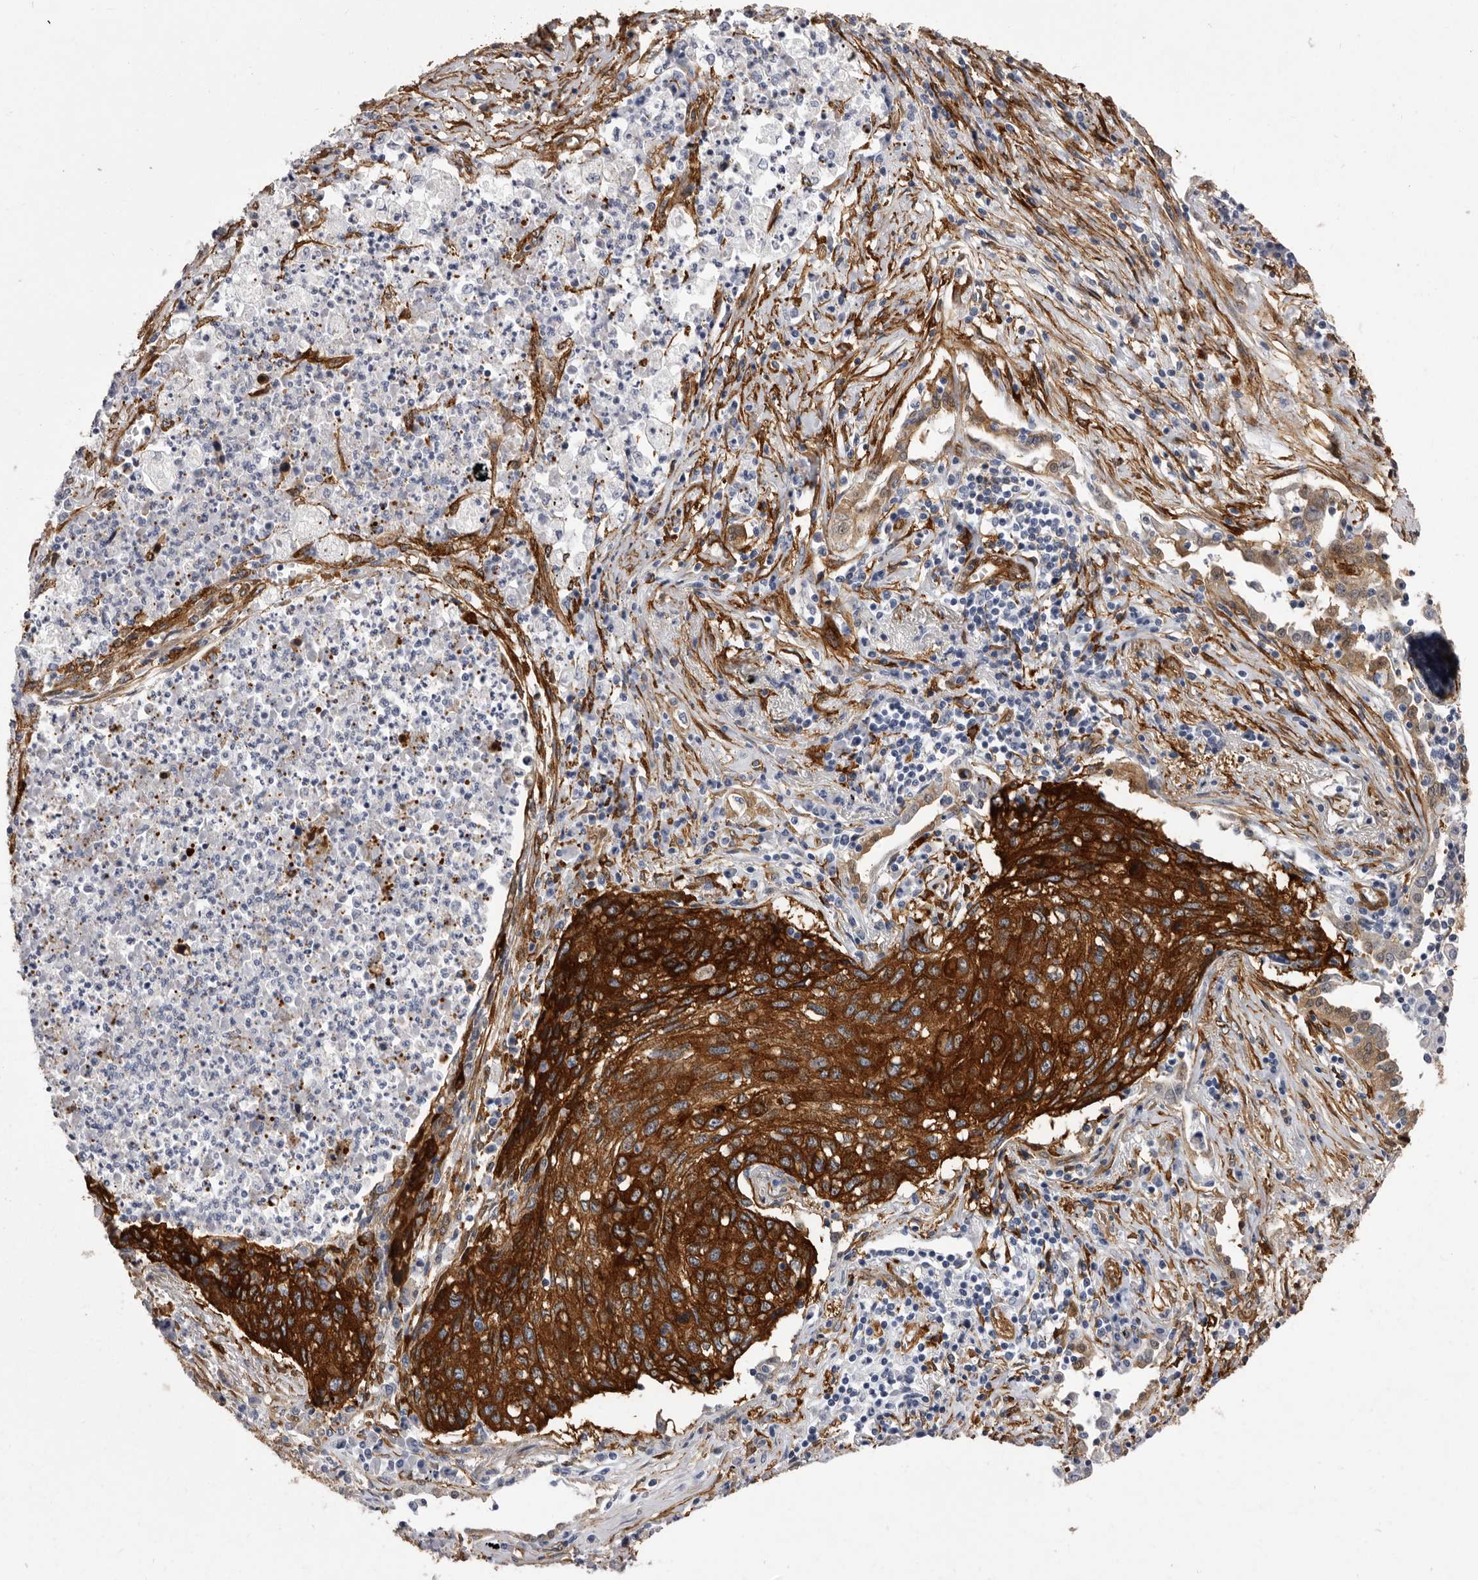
{"staining": {"intensity": "strong", "quantity": ">75%", "location": "cytoplasmic/membranous"}, "tissue": "lung cancer", "cell_type": "Tumor cells", "image_type": "cancer", "snomed": [{"axis": "morphology", "description": "Squamous cell carcinoma, NOS"}, {"axis": "topography", "description": "Lung"}], "caption": "Immunohistochemical staining of human lung cancer shows high levels of strong cytoplasmic/membranous expression in approximately >75% of tumor cells.", "gene": "ENAH", "patient": {"sex": "female", "age": 63}}